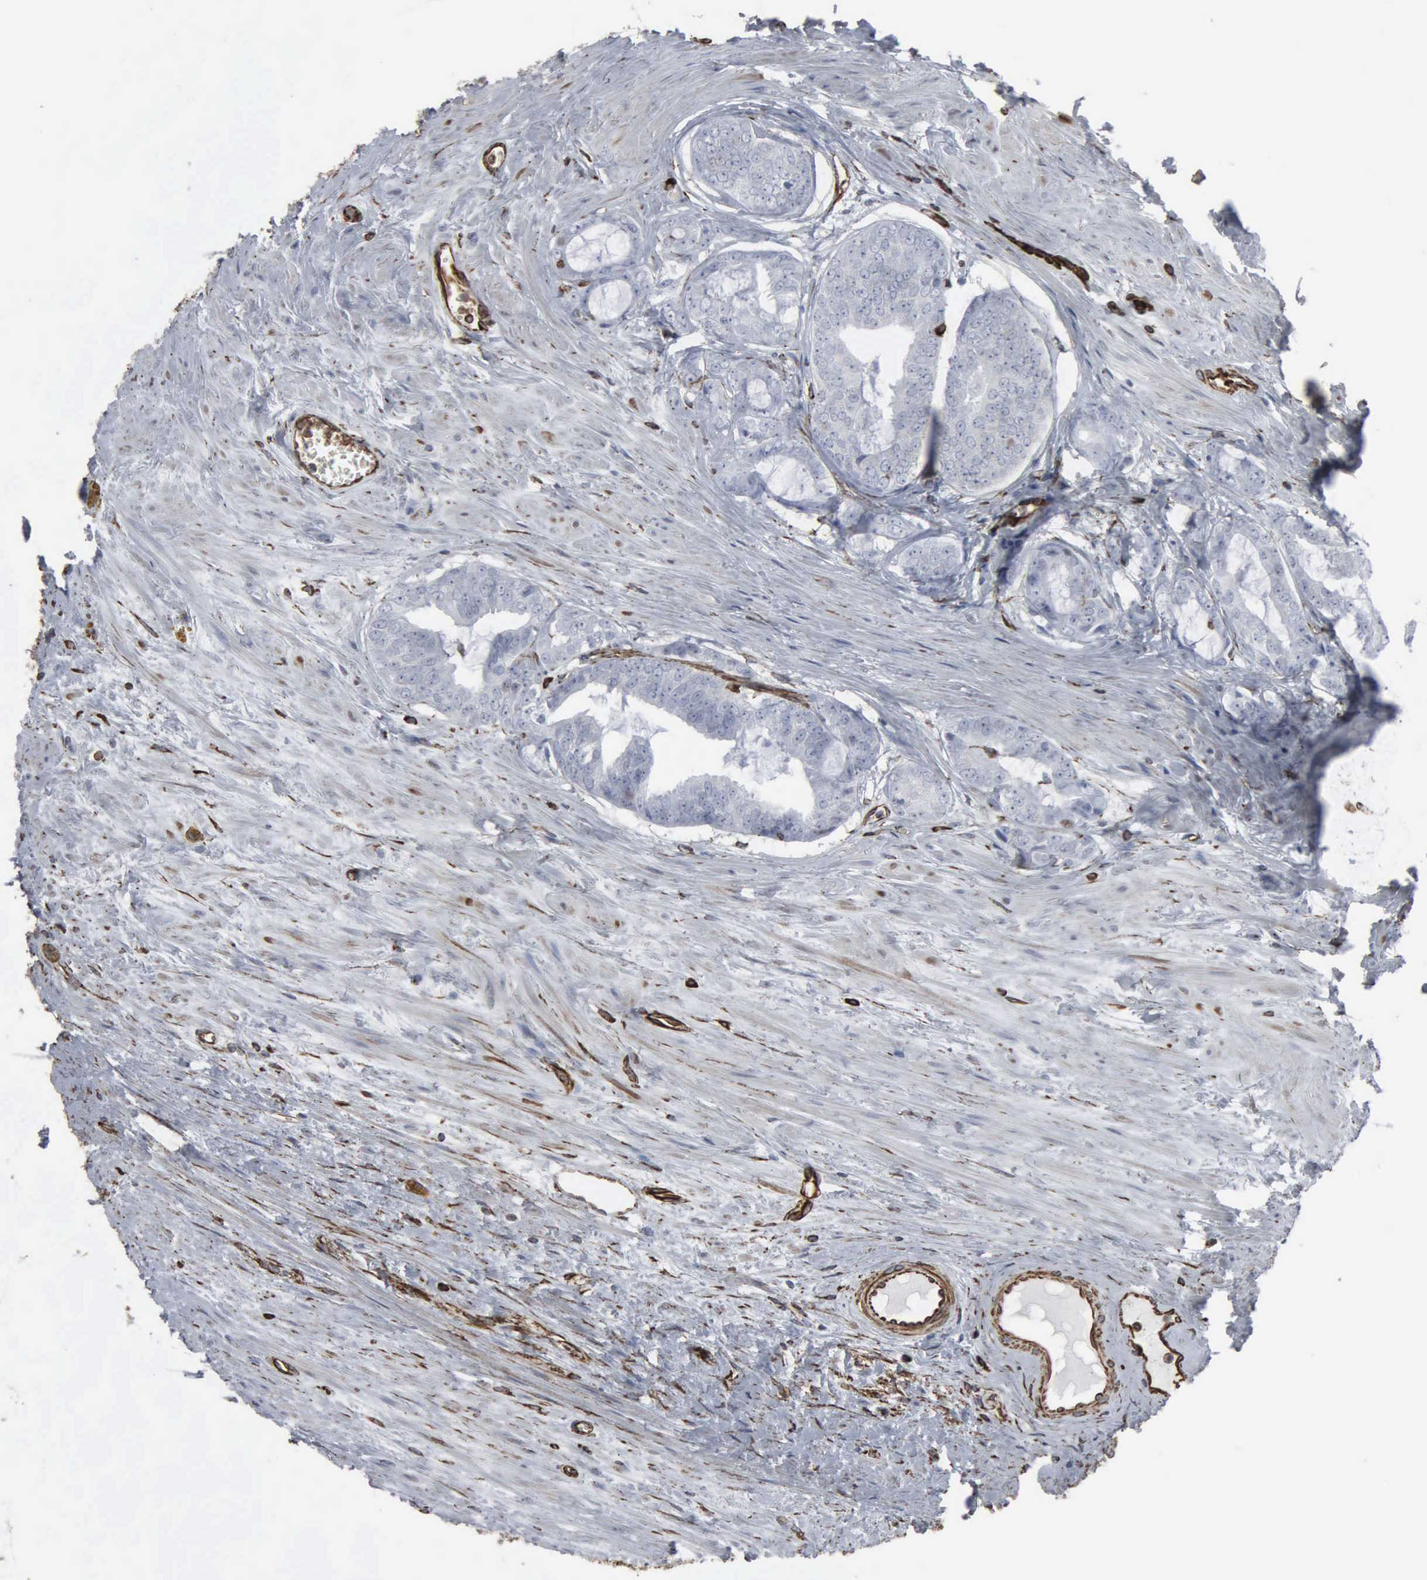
{"staining": {"intensity": "weak", "quantity": "<25%", "location": "nuclear"}, "tissue": "prostate cancer", "cell_type": "Tumor cells", "image_type": "cancer", "snomed": [{"axis": "morphology", "description": "Adenocarcinoma, Medium grade"}, {"axis": "topography", "description": "Prostate"}], "caption": "Tumor cells are negative for protein expression in human prostate cancer.", "gene": "CCNE1", "patient": {"sex": "male", "age": 79}}